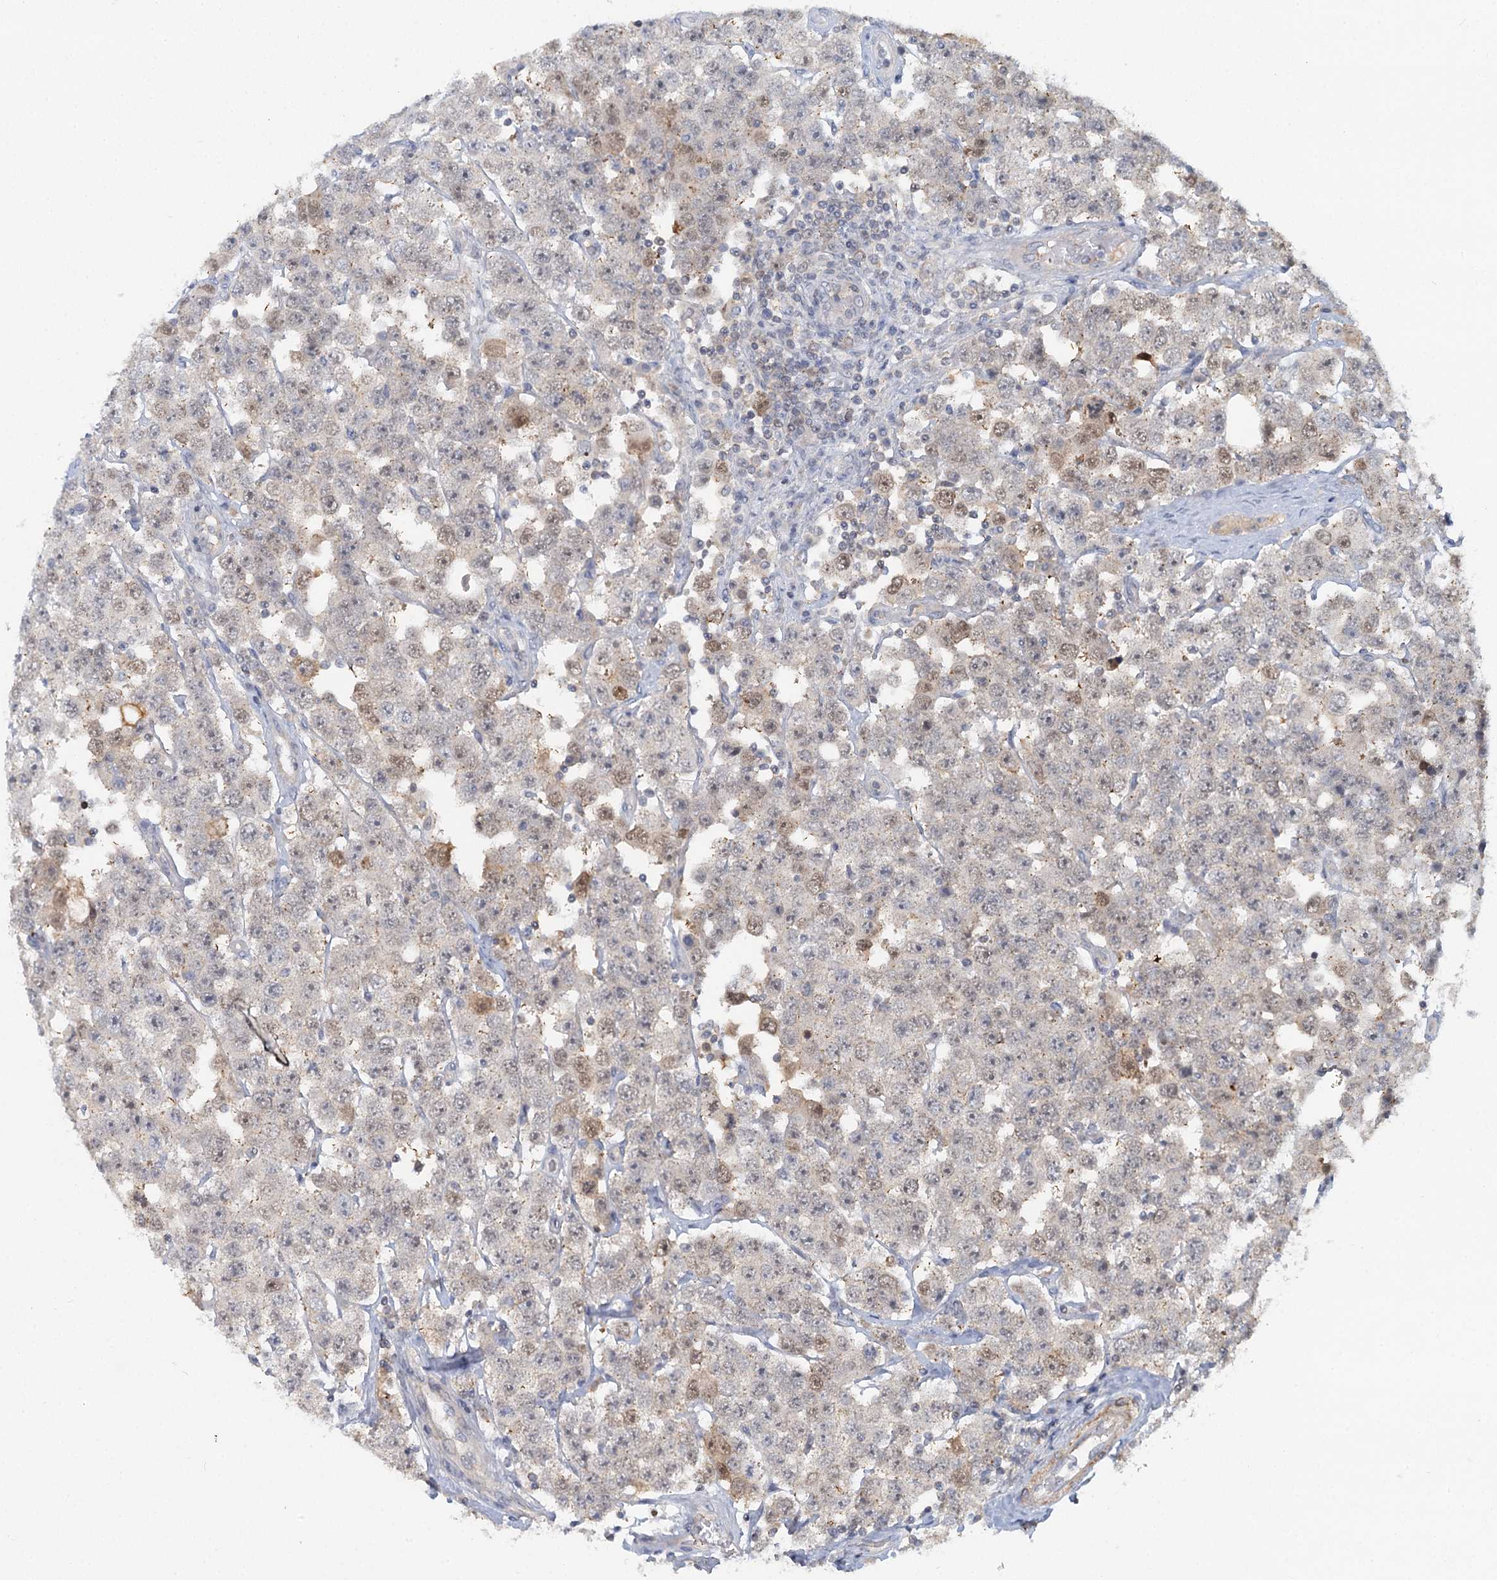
{"staining": {"intensity": "weak", "quantity": "<25%", "location": "nuclear"}, "tissue": "testis cancer", "cell_type": "Tumor cells", "image_type": "cancer", "snomed": [{"axis": "morphology", "description": "Seminoma, NOS"}, {"axis": "topography", "description": "Testis"}], "caption": "Seminoma (testis) was stained to show a protein in brown. There is no significant expression in tumor cells. Nuclei are stained in blue.", "gene": "GPATCH11", "patient": {"sex": "male", "age": 28}}